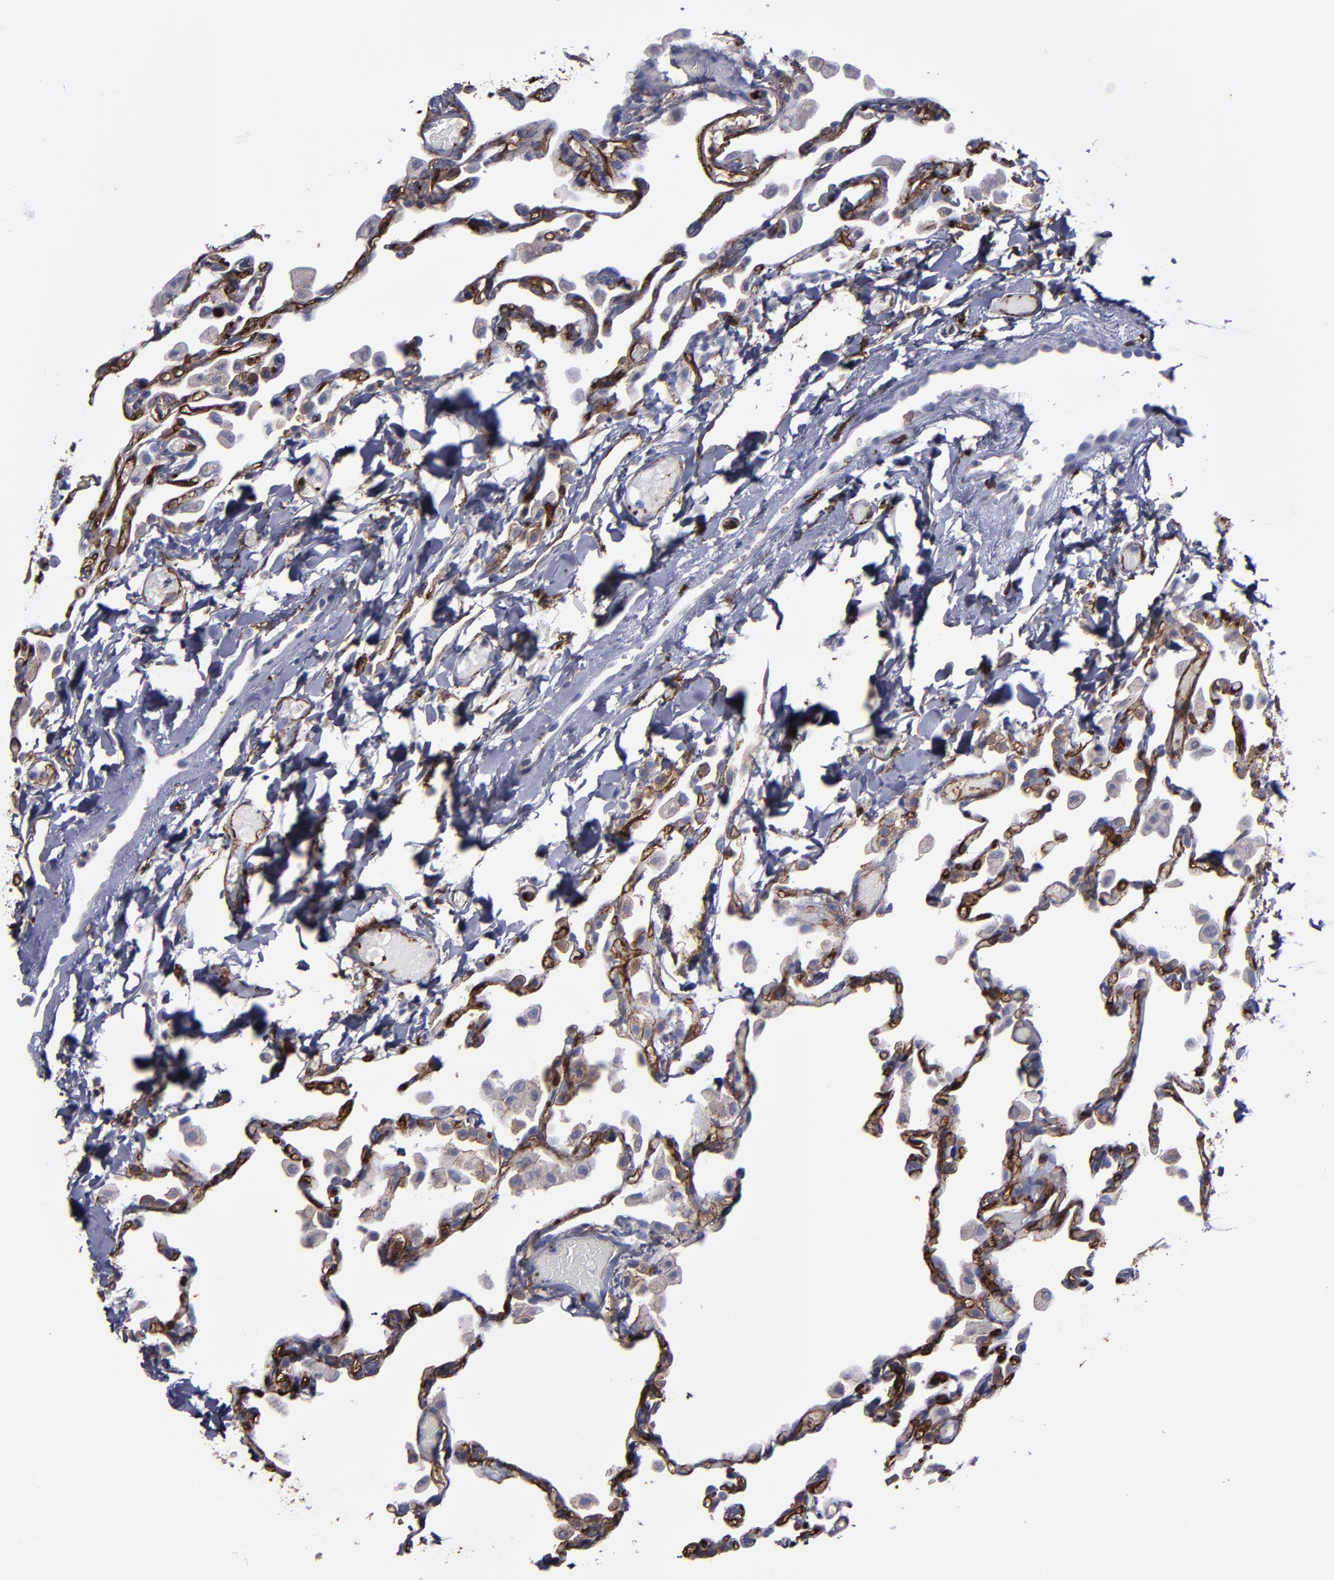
{"staining": {"intensity": "negative", "quantity": "none", "location": "none"}, "tissue": "lung", "cell_type": "Alveolar cells", "image_type": "normal", "snomed": [{"axis": "morphology", "description": "Normal tissue, NOS"}, {"axis": "topography", "description": "Lung"}], "caption": "The immunohistochemistry histopathology image has no significant expression in alveolar cells of lung. Brightfield microscopy of immunohistochemistry stained with DAB (3,3'-diaminobenzidine) (brown) and hematoxylin (blue), captured at high magnification.", "gene": "CD36", "patient": {"sex": "female", "age": 49}}